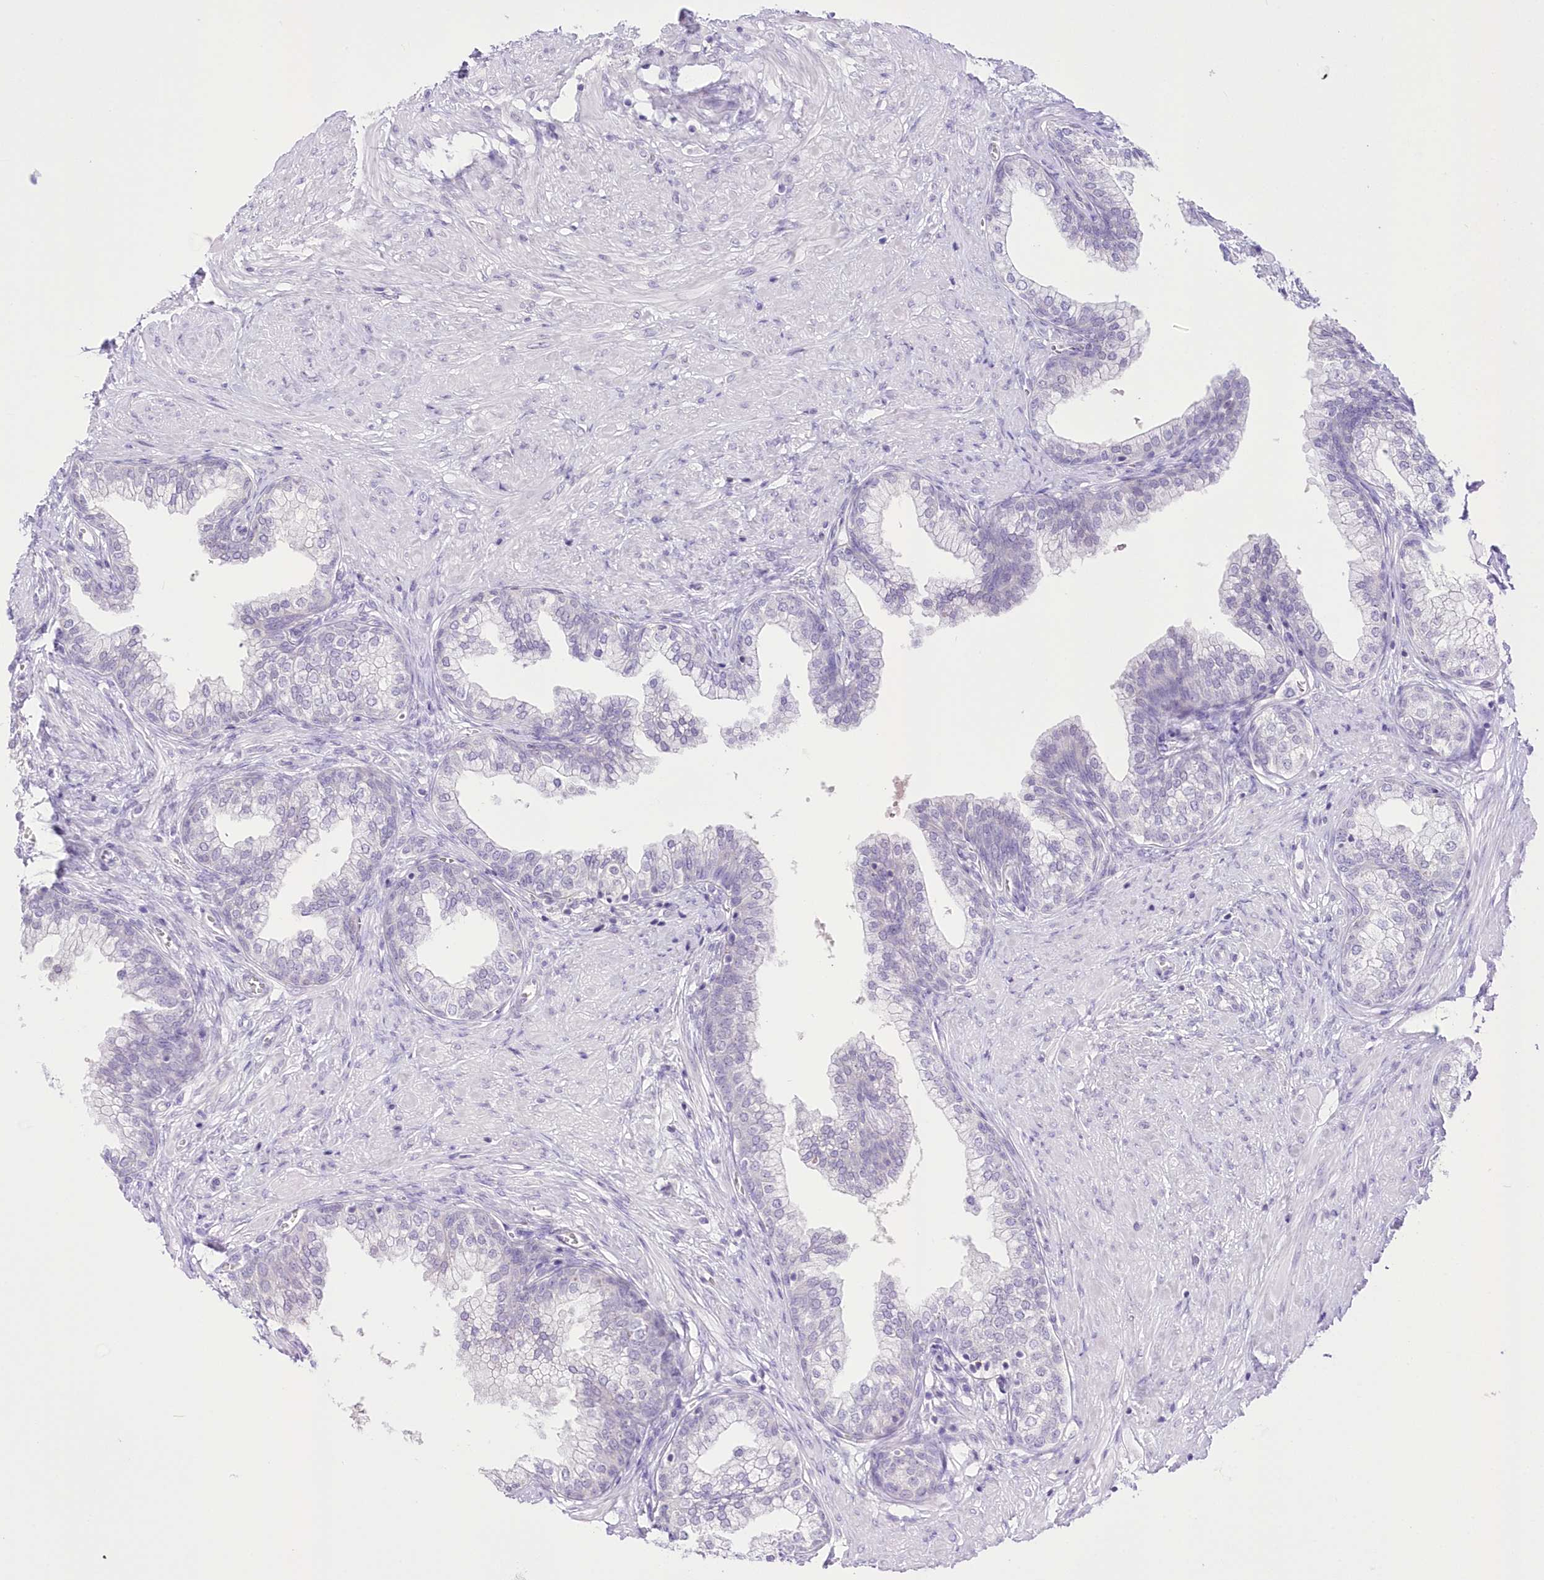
{"staining": {"intensity": "negative", "quantity": "none", "location": "none"}, "tissue": "prostate", "cell_type": "Glandular cells", "image_type": "normal", "snomed": [{"axis": "morphology", "description": "Normal tissue, NOS"}, {"axis": "morphology", "description": "Urothelial carcinoma, Low grade"}, {"axis": "topography", "description": "Urinary bladder"}, {"axis": "topography", "description": "Prostate"}], "caption": "The histopathology image shows no staining of glandular cells in unremarkable prostate. (Stains: DAB immunohistochemistry (IHC) with hematoxylin counter stain, Microscopy: brightfield microscopy at high magnification).", "gene": "UBA6", "patient": {"sex": "male", "age": 60}}